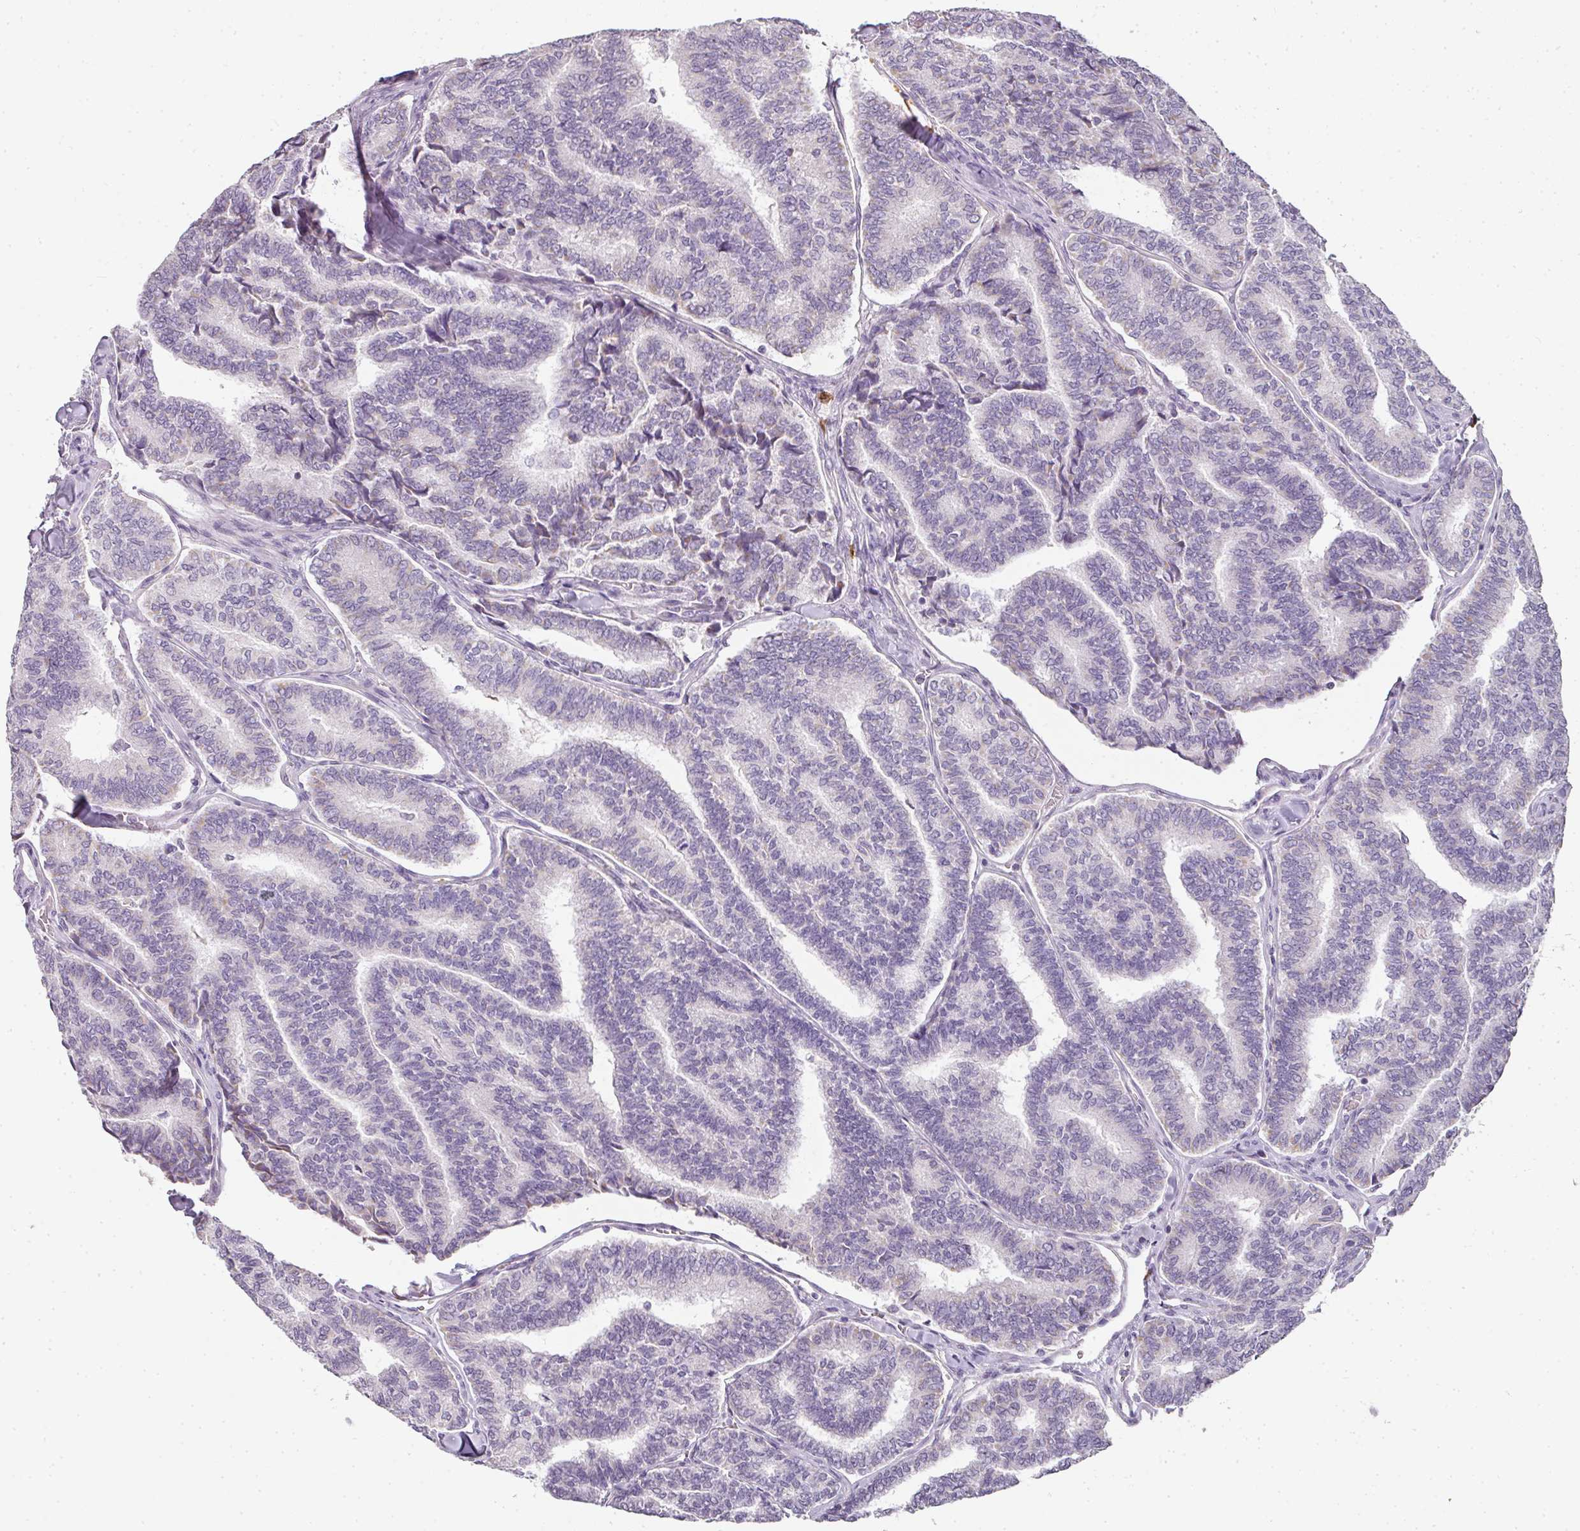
{"staining": {"intensity": "negative", "quantity": "none", "location": "none"}, "tissue": "thyroid cancer", "cell_type": "Tumor cells", "image_type": "cancer", "snomed": [{"axis": "morphology", "description": "Papillary adenocarcinoma, NOS"}, {"axis": "topography", "description": "Thyroid gland"}], "caption": "IHC of papillary adenocarcinoma (thyroid) exhibits no expression in tumor cells.", "gene": "CAMP", "patient": {"sex": "female", "age": 35}}